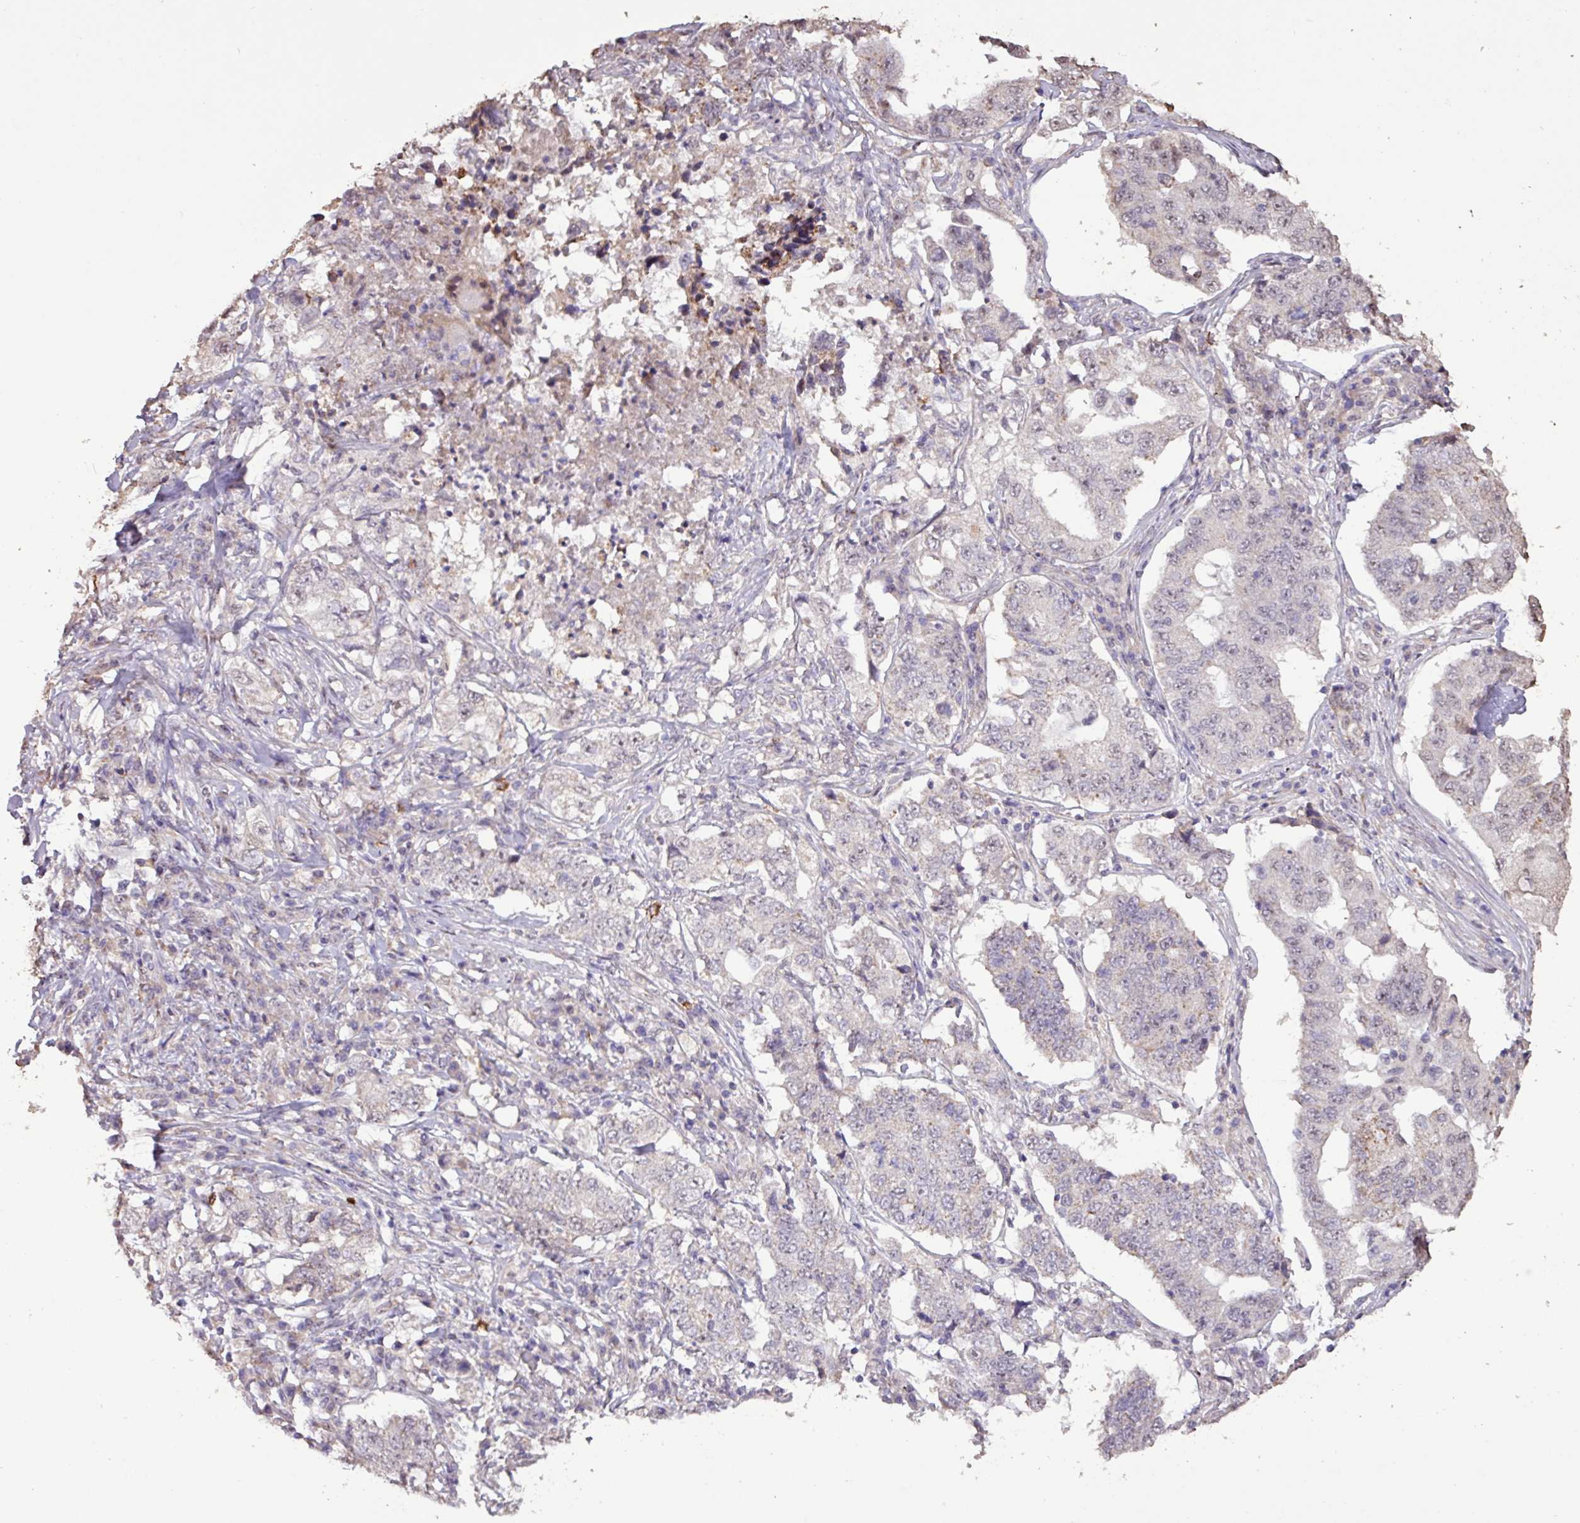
{"staining": {"intensity": "negative", "quantity": "none", "location": "none"}, "tissue": "lung cancer", "cell_type": "Tumor cells", "image_type": "cancer", "snomed": [{"axis": "morphology", "description": "Adenocarcinoma, NOS"}, {"axis": "topography", "description": "Lung"}], "caption": "A photomicrograph of human lung cancer (adenocarcinoma) is negative for staining in tumor cells. Nuclei are stained in blue.", "gene": "L3MBTL3", "patient": {"sex": "female", "age": 51}}